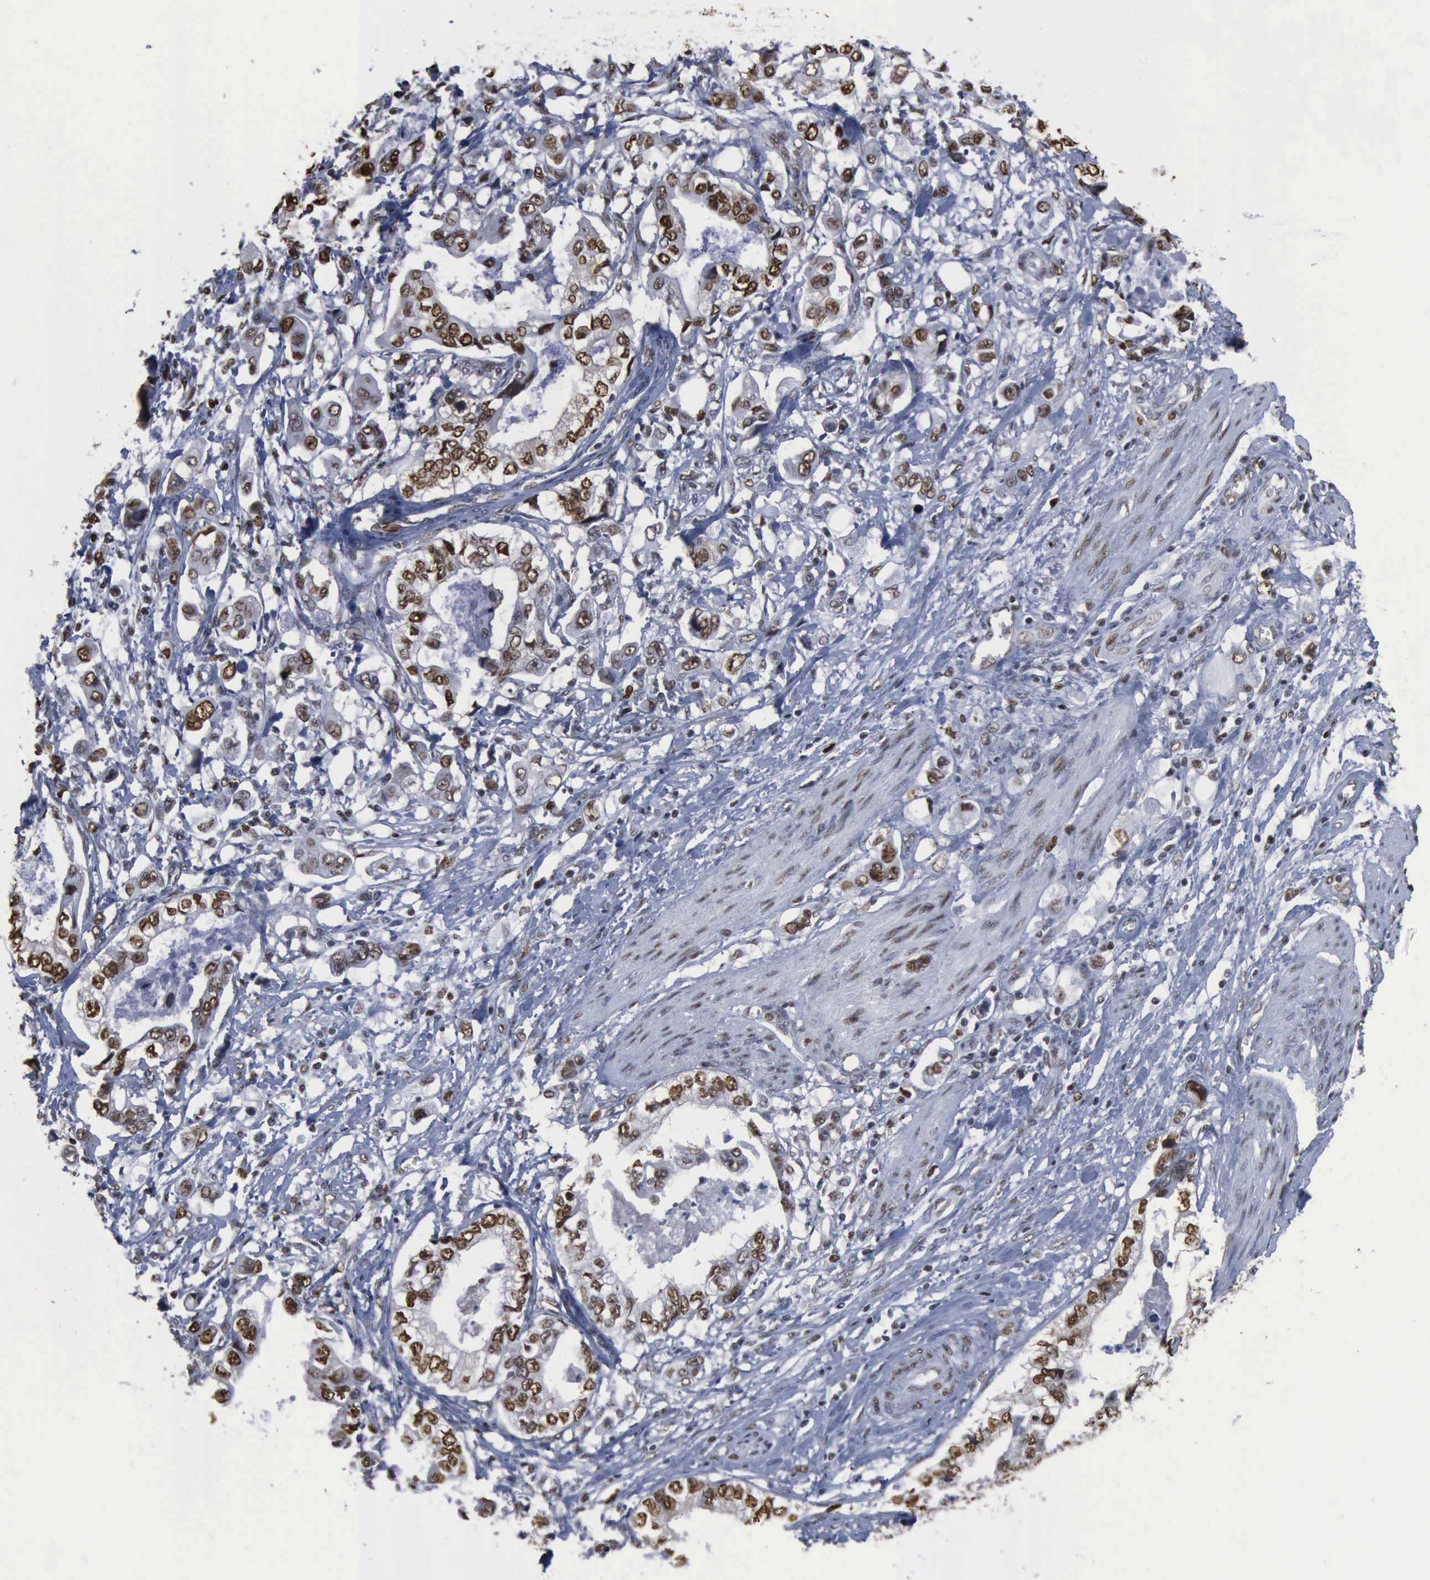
{"staining": {"intensity": "moderate", "quantity": "25%-75%", "location": "nuclear"}, "tissue": "stomach cancer", "cell_type": "Tumor cells", "image_type": "cancer", "snomed": [{"axis": "morphology", "description": "Adenocarcinoma, NOS"}, {"axis": "topography", "description": "Pancreas"}, {"axis": "topography", "description": "Stomach, upper"}], "caption": "Tumor cells demonstrate medium levels of moderate nuclear staining in approximately 25%-75% of cells in stomach adenocarcinoma.", "gene": "PCNA", "patient": {"sex": "male", "age": 77}}